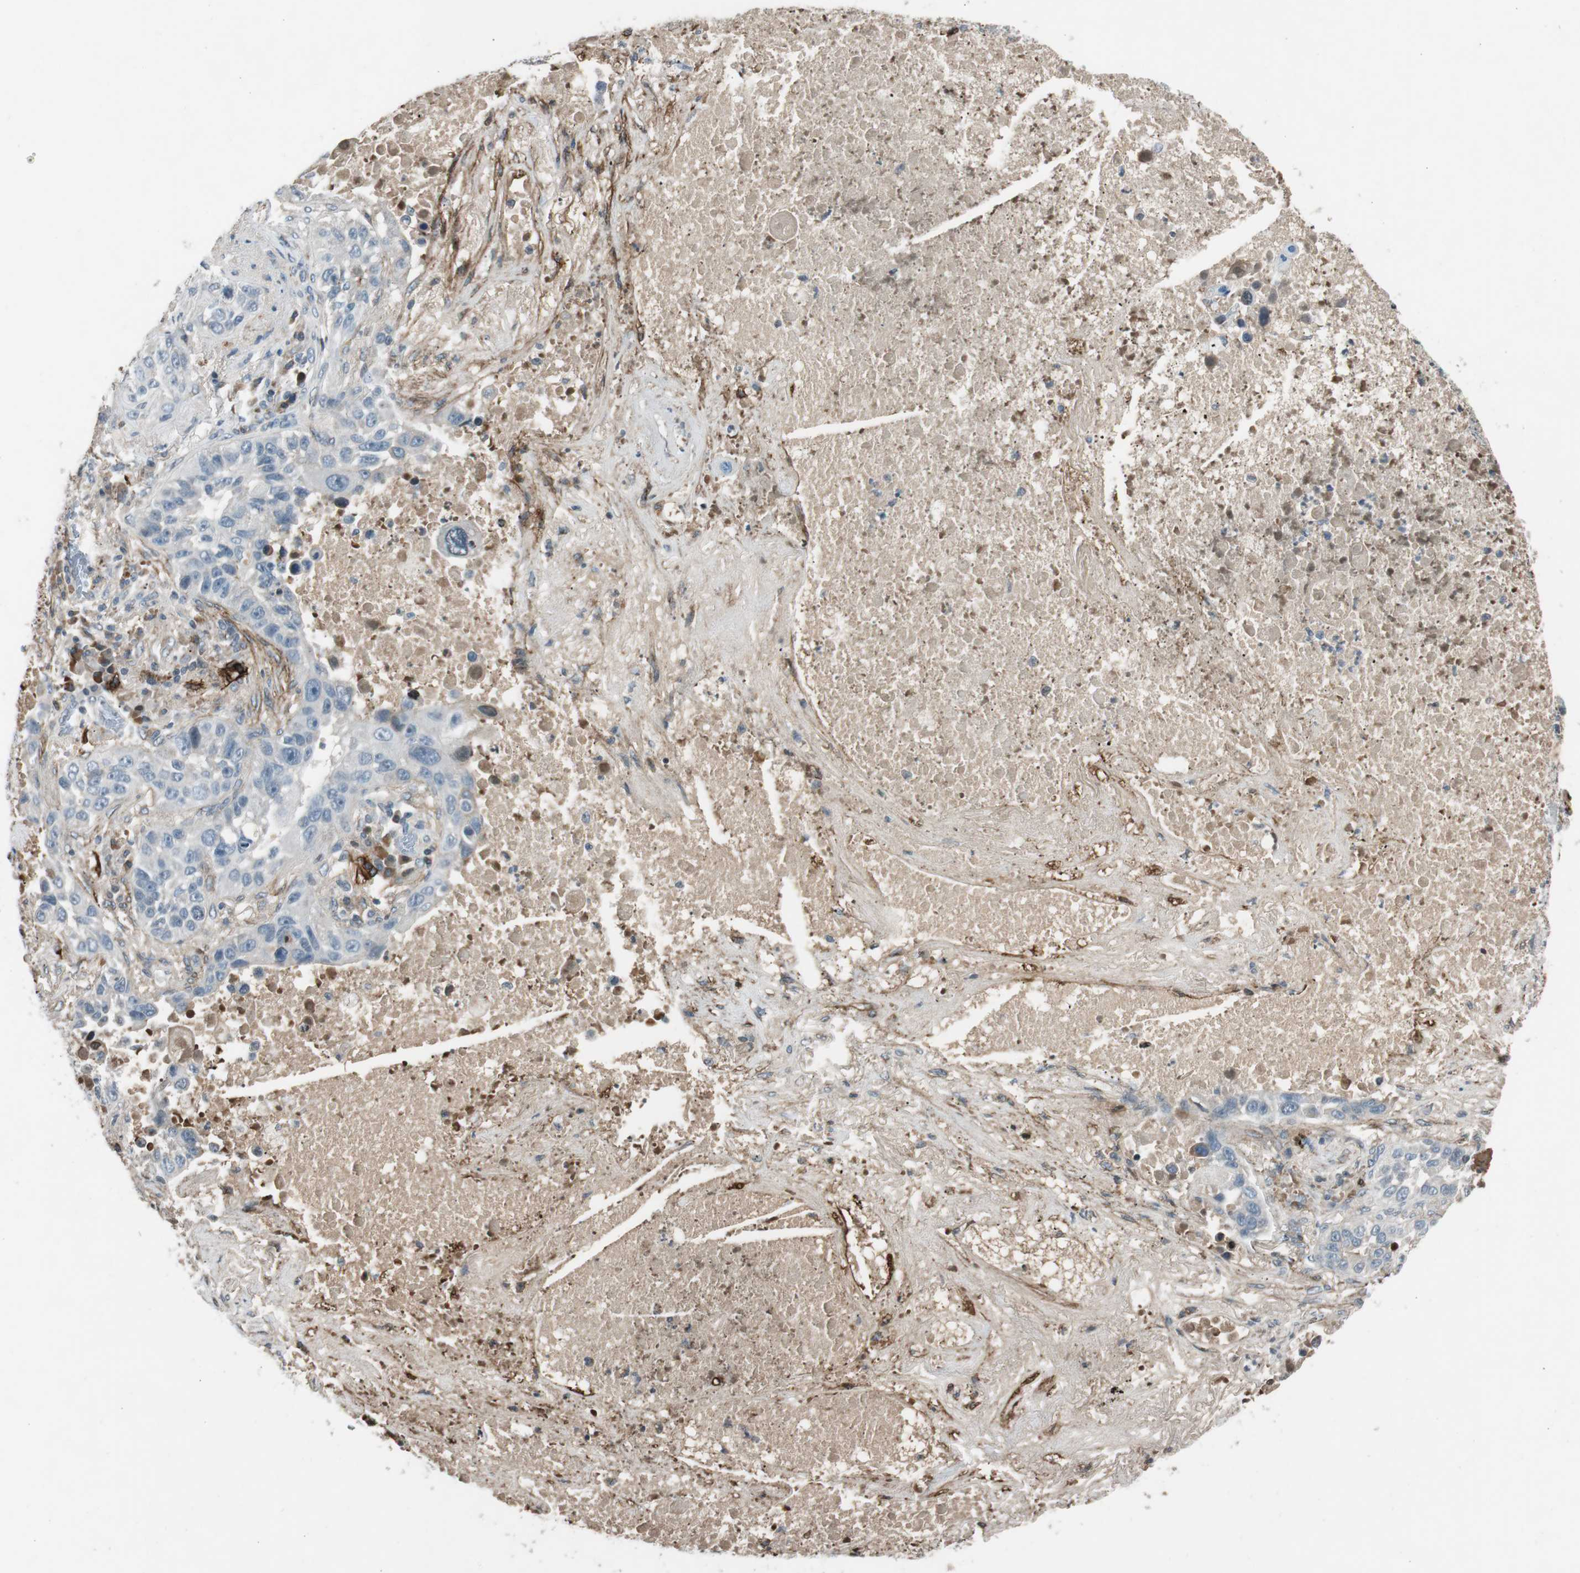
{"staining": {"intensity": "negative", "quantity": "none", "location": "none"}, "tissue": "lung cancer", "cell_type": "Tumor cells", "image_type": "cancer", "snomed": [{"axis": "morphology", "description": "Squamous cell carcinoma, NOS"}, {"axis": "topography", "description": "Lung"}], "caption": "DAB (3,3'-diaminobenzidine) immunohistochemical staining of human lung cancer shows no significant expression in tumor cells.", "gene": "PDPN", "patient": {"sex": "male", "age": 57}}